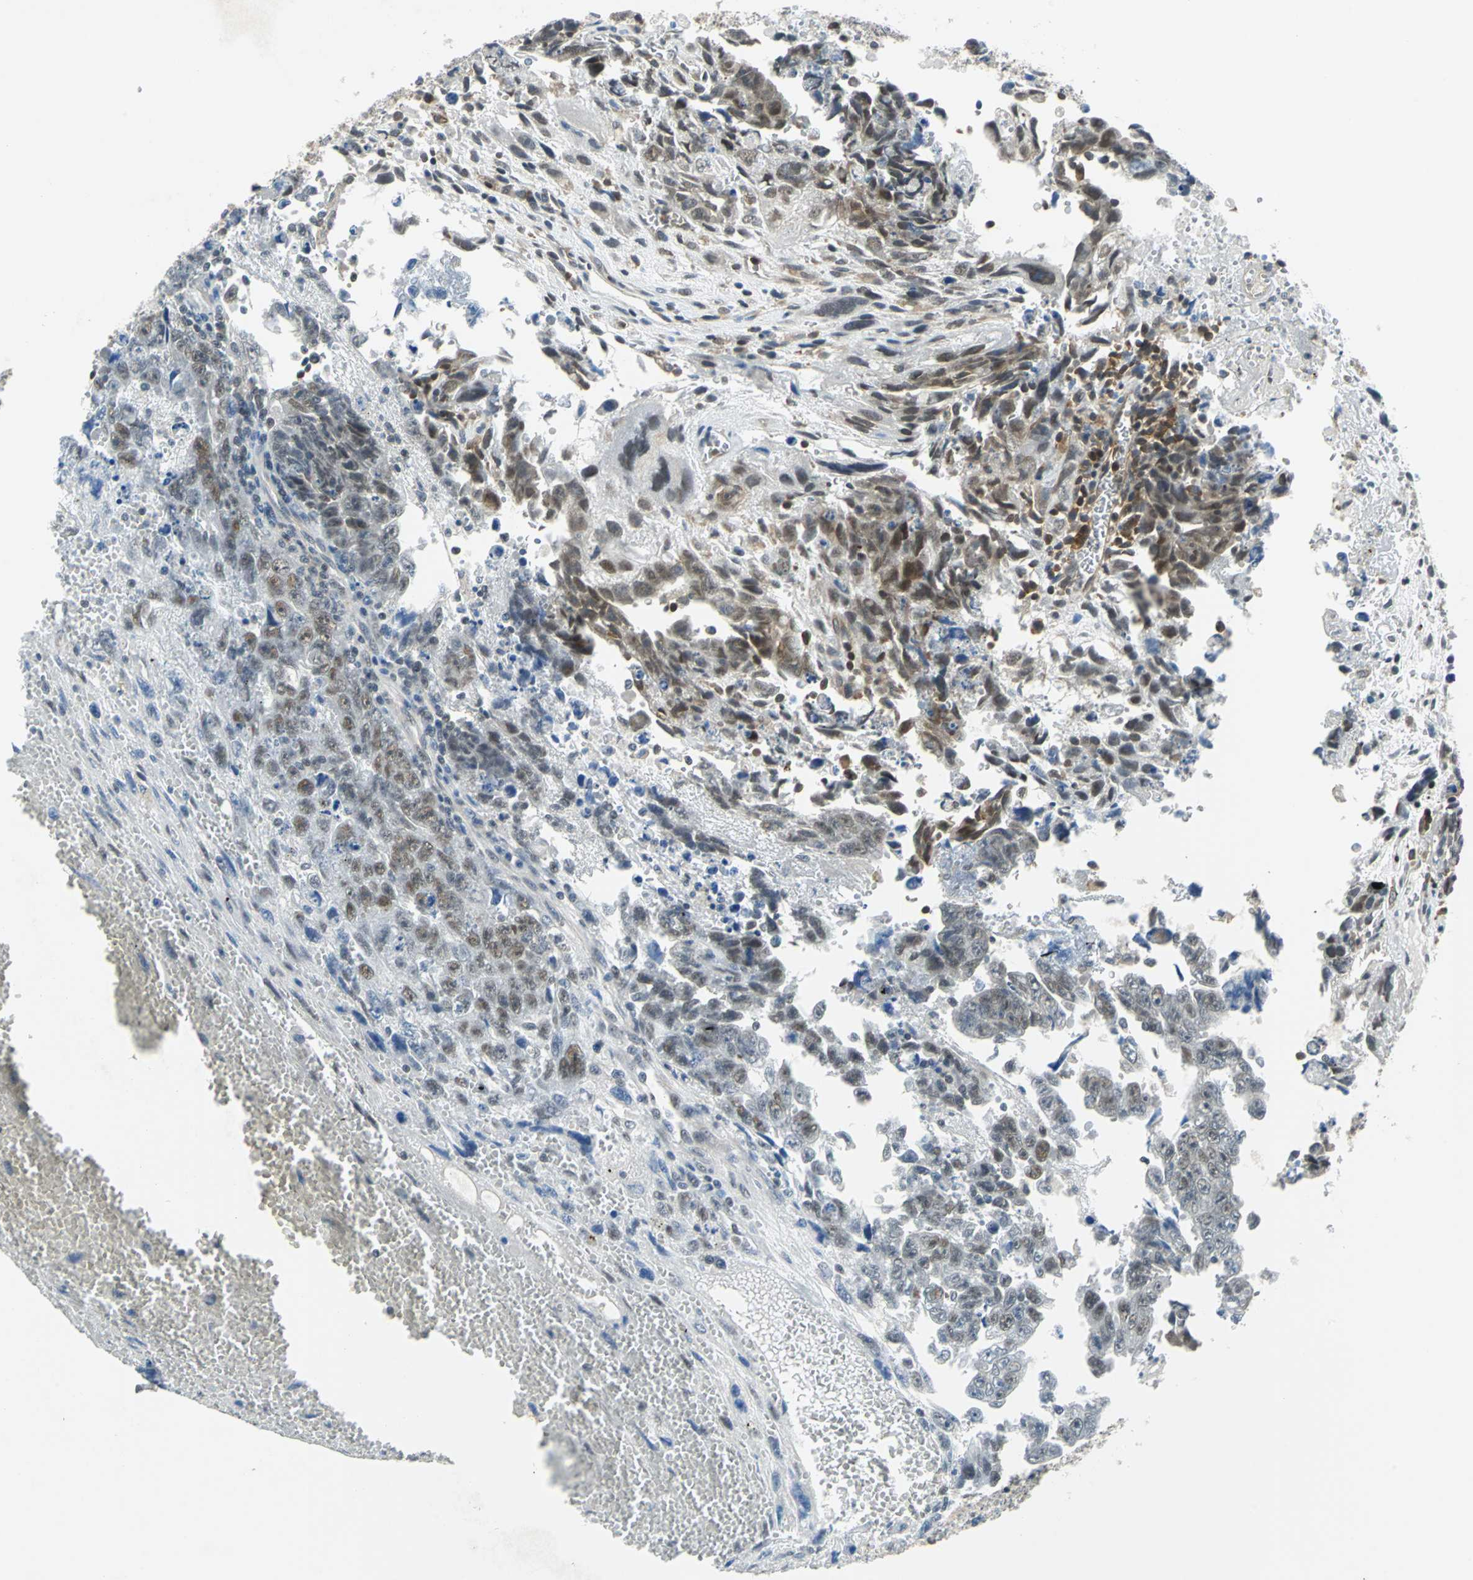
{"staining": {"intensity": "moderate", "quantity": "25%-75%", "location": "nuclear"}, "tissue": "testis cancer", "cell_type": "Tumor cells", "image_type": "cancer", "snomed": [{"axis": "morphology", "description": "Carcinoma, Embryonal, NOS"}, {"axis": "topography", "description": "Testis"}], "caption": "Testis cancer (embryonal carcinoma) stained with a protein marker shows moderate staining in tumor cells.", "gene": "ARPC3", "patient": {"sex": "male", "age": 28}}